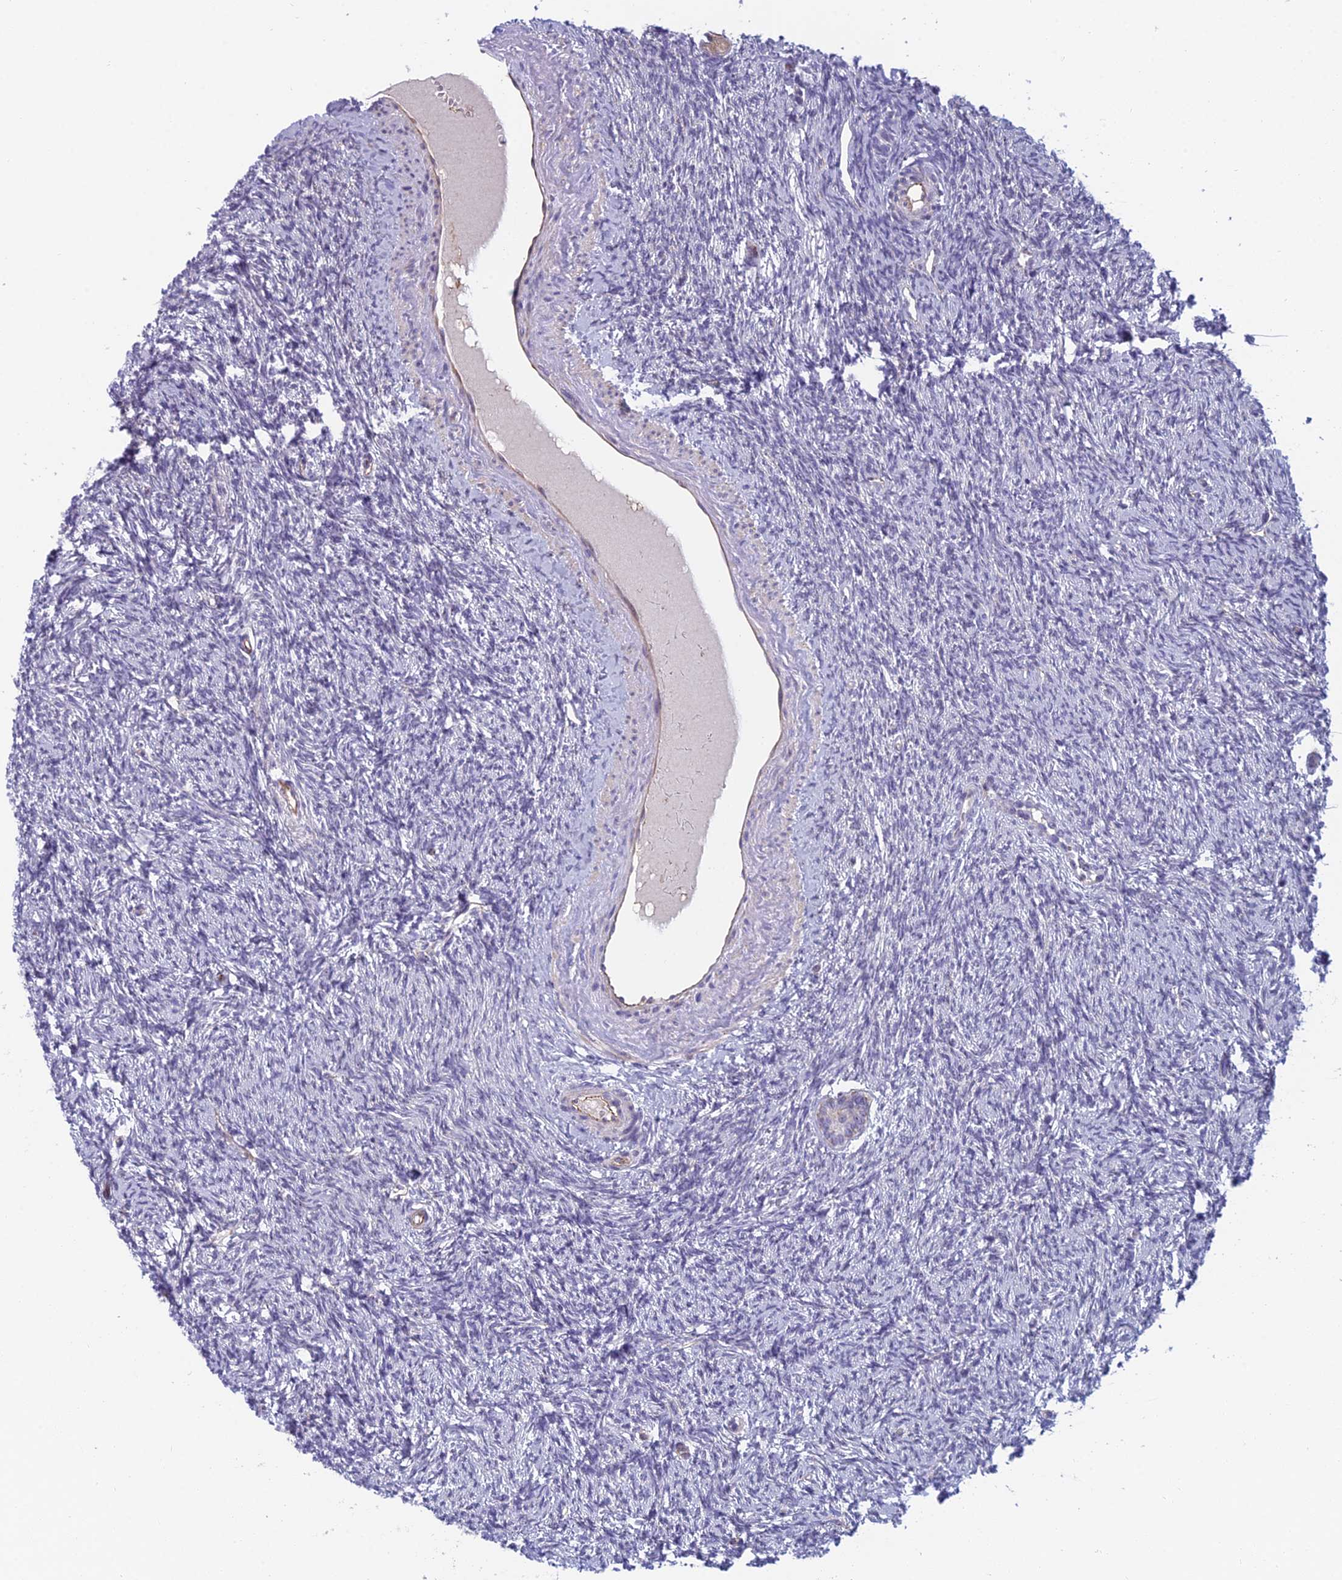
{"staining": {"intensity": "negative", "quantity": "none", "location": "none"}, "tissue": "ovary", "cell_type": "Follicle cells", "image_type": "normal", "snomed": [{"axis": "morphology", "description": "Normal tissue, NOS"}, {"axis": "morphology", "description": "Cyst, NOS"}, {"axis": "topography", "description": "Ovary"}], "caption": "Immunohistochemistry (IHC) of benign ovary displays no positivity in follicle cells. (Immunohistochemistry (IHC), brightfield microscopy, high magnification).", "gene": "NOC2L", "patient": {"sex": "female", "age": 33}}